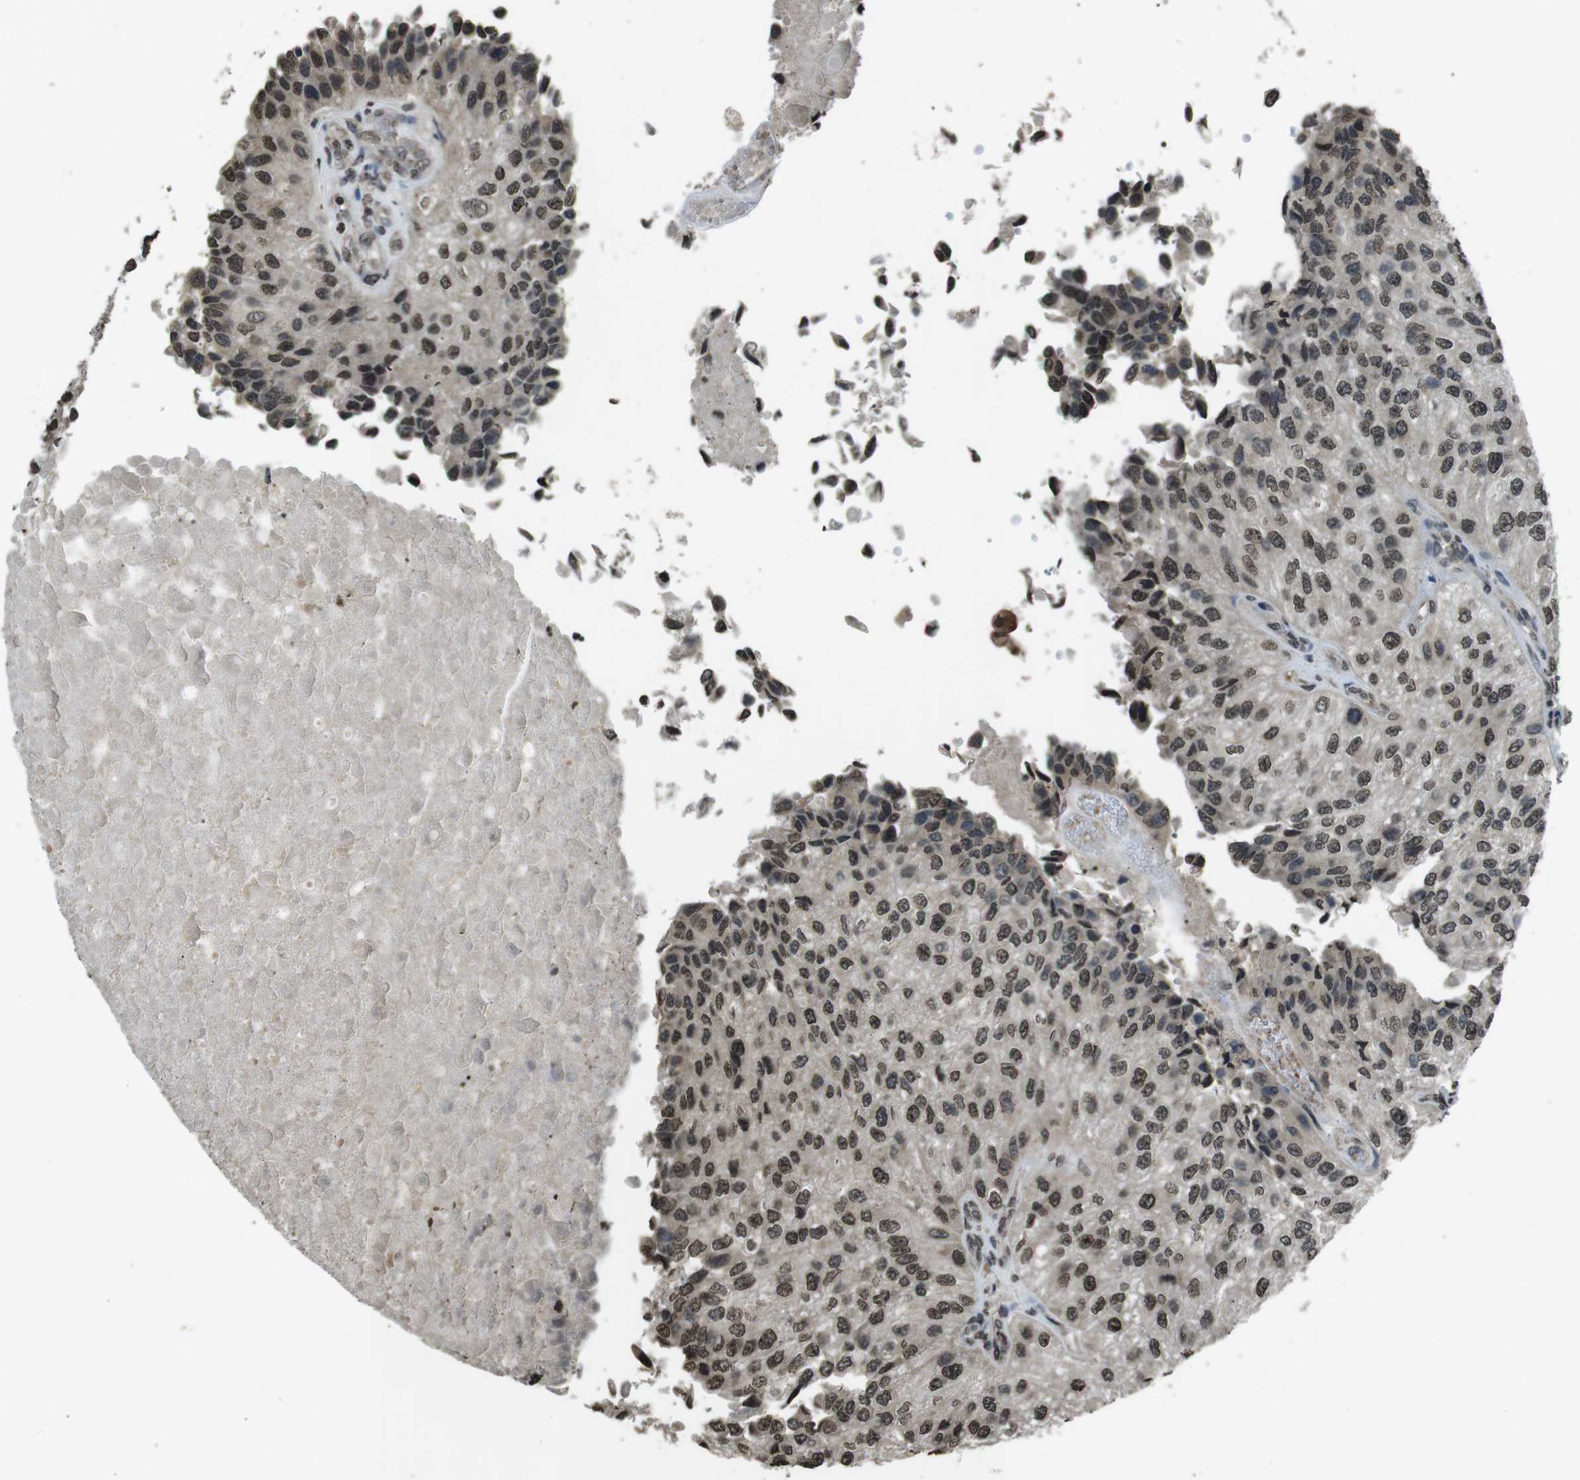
{"staining": {"intensity": "moderate", "quantity": ">75%", "location": "nuclear"}, "tissue": "urothelial cancer", "cell_type": "Tumor cells", "image_type": "cancer", "snomed": [{"axis": "morphology", "description": "Urothelial carcinoma, High grade"}, {"axis": "topography", "description": "Kidney"}, {"axis": "topography", "description": "Urinary bladder"}], "caption": "There is medium levels of moderate nuclear positivity in tumor cells of urothelial carcinoma (high-grade), as demonstrated by immunohistochemical staining (brown color).", "gene": "MAF", "patient": {"sex": "male", "age": 77}}